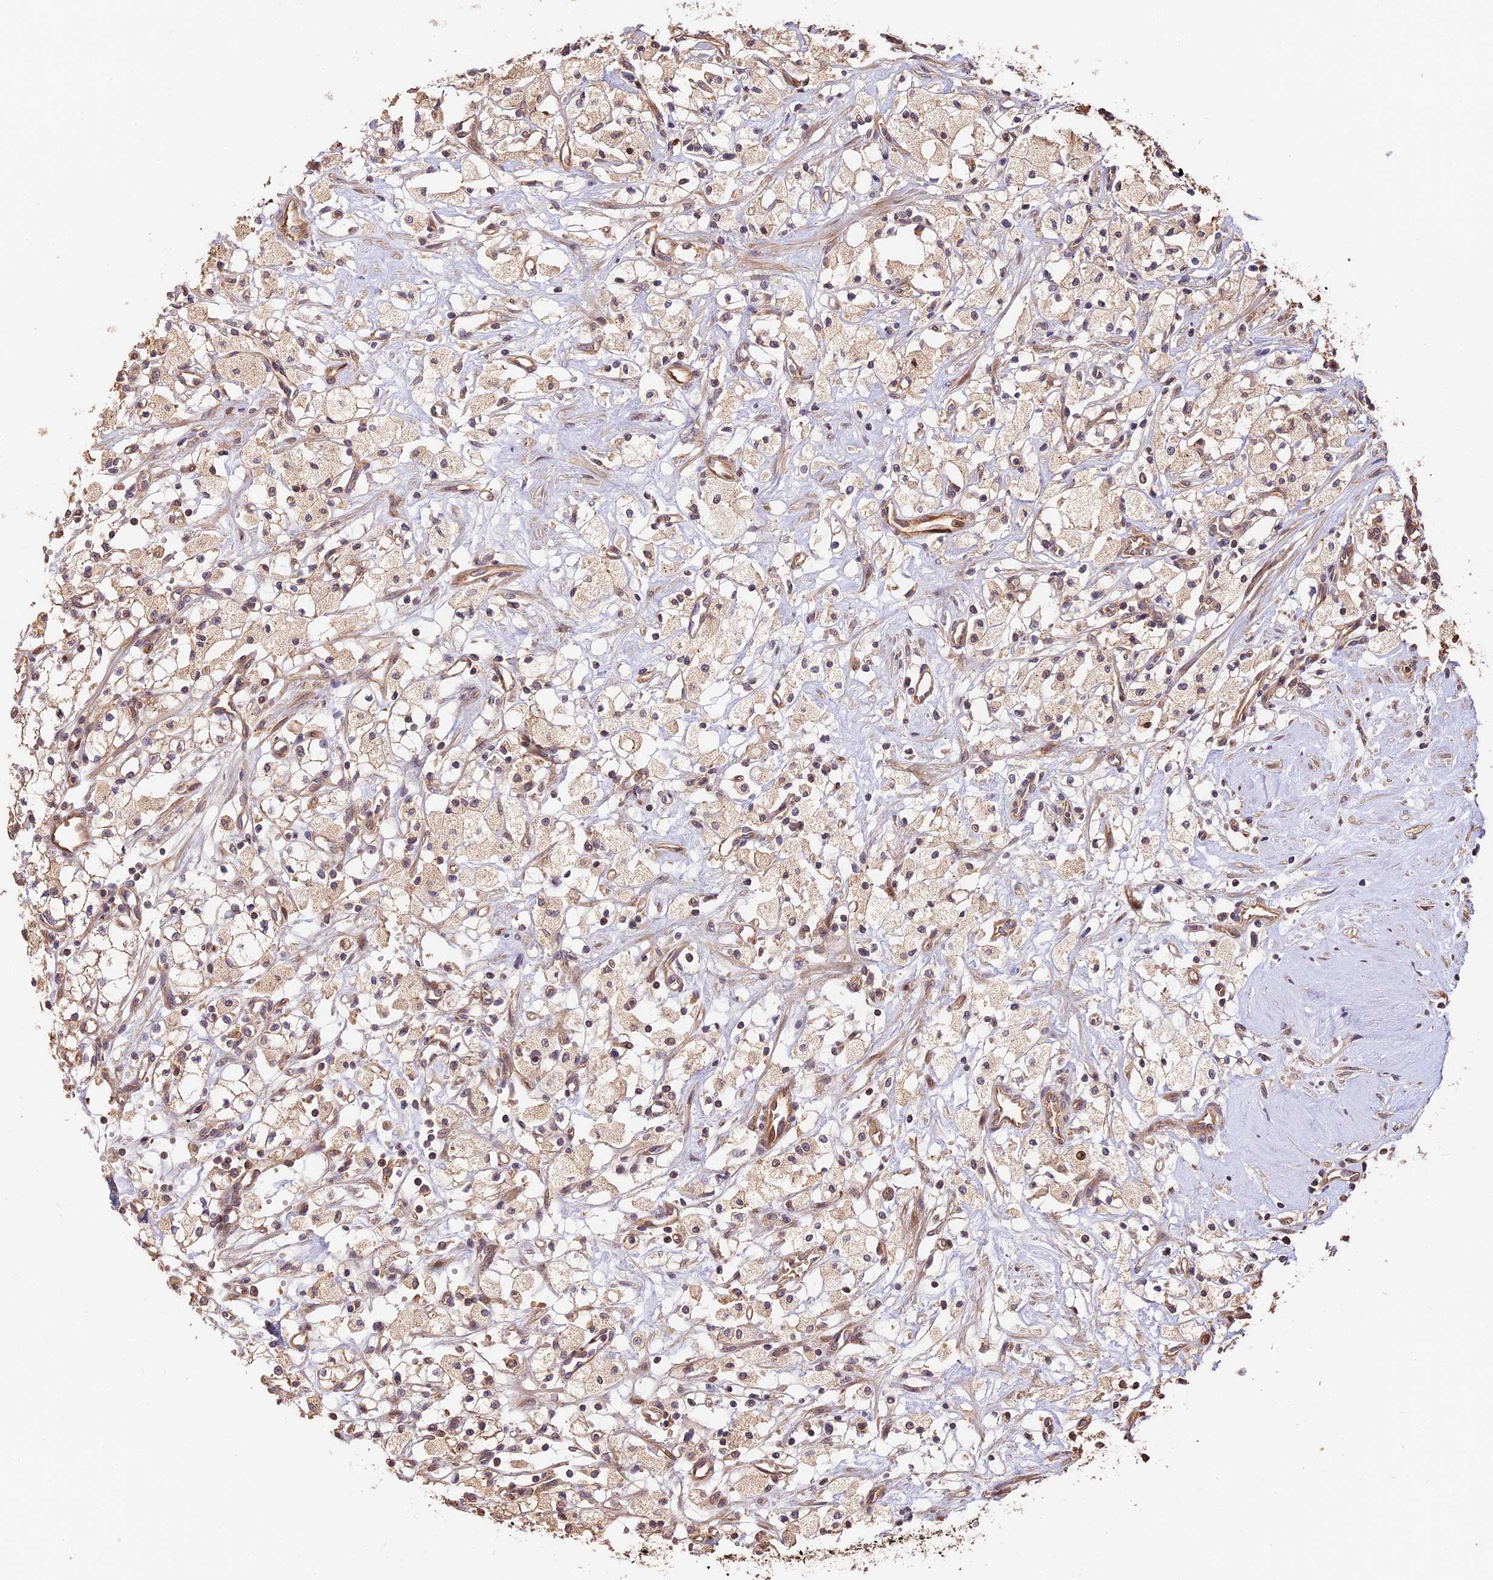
{"staining": {"intensity": "weak", "quantity": "25%-75%", "location": "cytoplasmic/membranous"}, "tissue": "renal cancer", "cell_type": "Tumor cells", "image_type": "cancer", "snomed": [{"axis": "morphology", "description": "Adenocarcinoma, NOS"}, {"axis": "topography", "description": "Kidney"}], "caption": "Protein expression analysis of renal cancer reveals weak cytoplasmic/membranous staining in approximately 25%-75% of tumor cells.", "gene": "PPP1R37", "patient": {"sex": "male", "age": 59}}